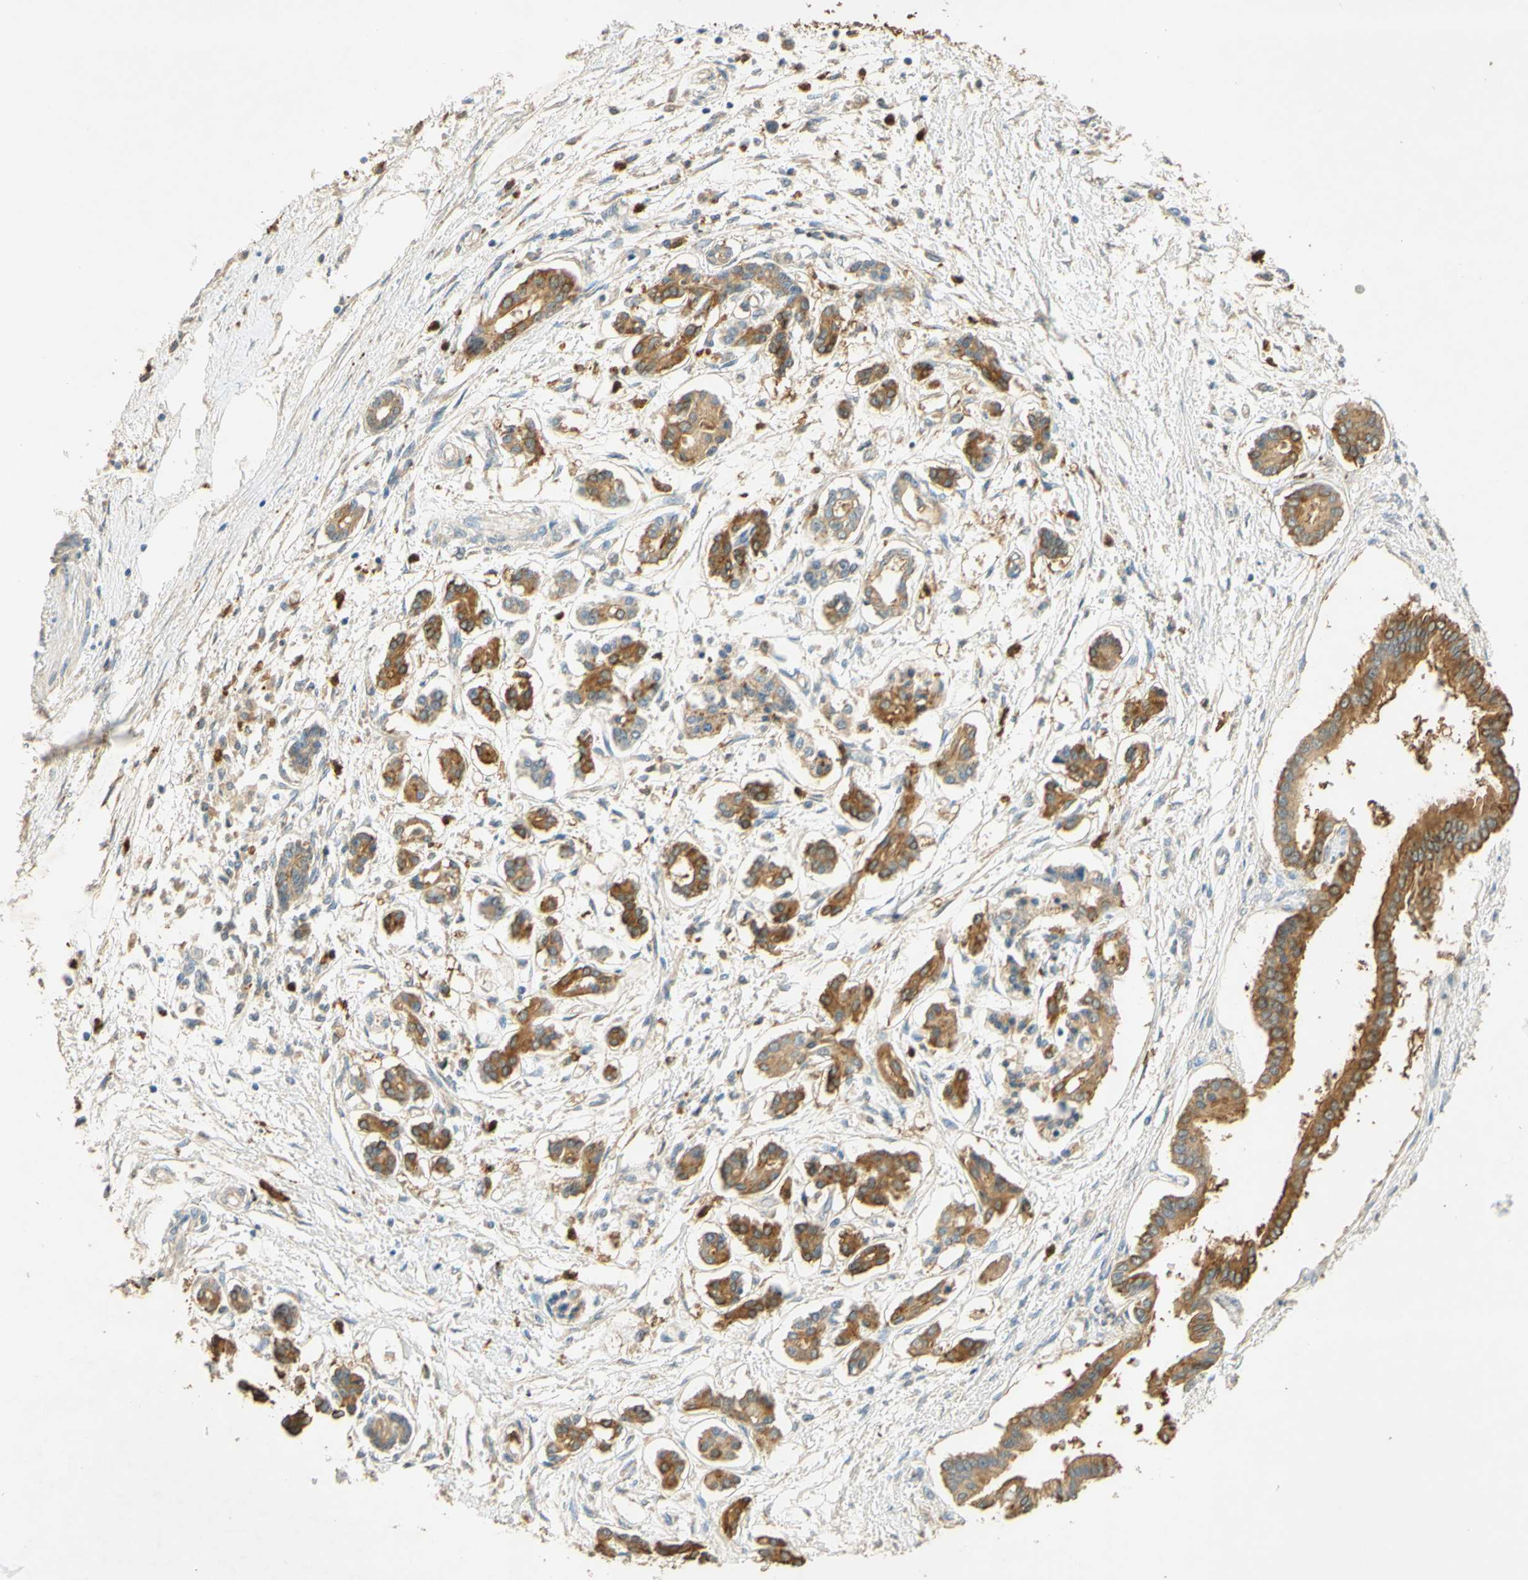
{"staining": {"intensity": "strong", "quantity": ">75%", "location": "cytoplasmic/membranous"}, "tissue": "pancreatic cancer", "cell_type": "Tumor cells", "image_type": "cancer", "snomed": [{"axis": "morphology", "description": "Adenocarcinoma, NOS"}, {"axis": "topography", "description": "Pancreas"}], "caption": "The photomicrograph exhibits staining of pancreatic adenocarcinoma, revealing strong cytoplasmic/membranous protein positivity (brown color) within tumor cells.", "gene": "ENTREP2", "patient": {"sex": "male", "age": 56}}